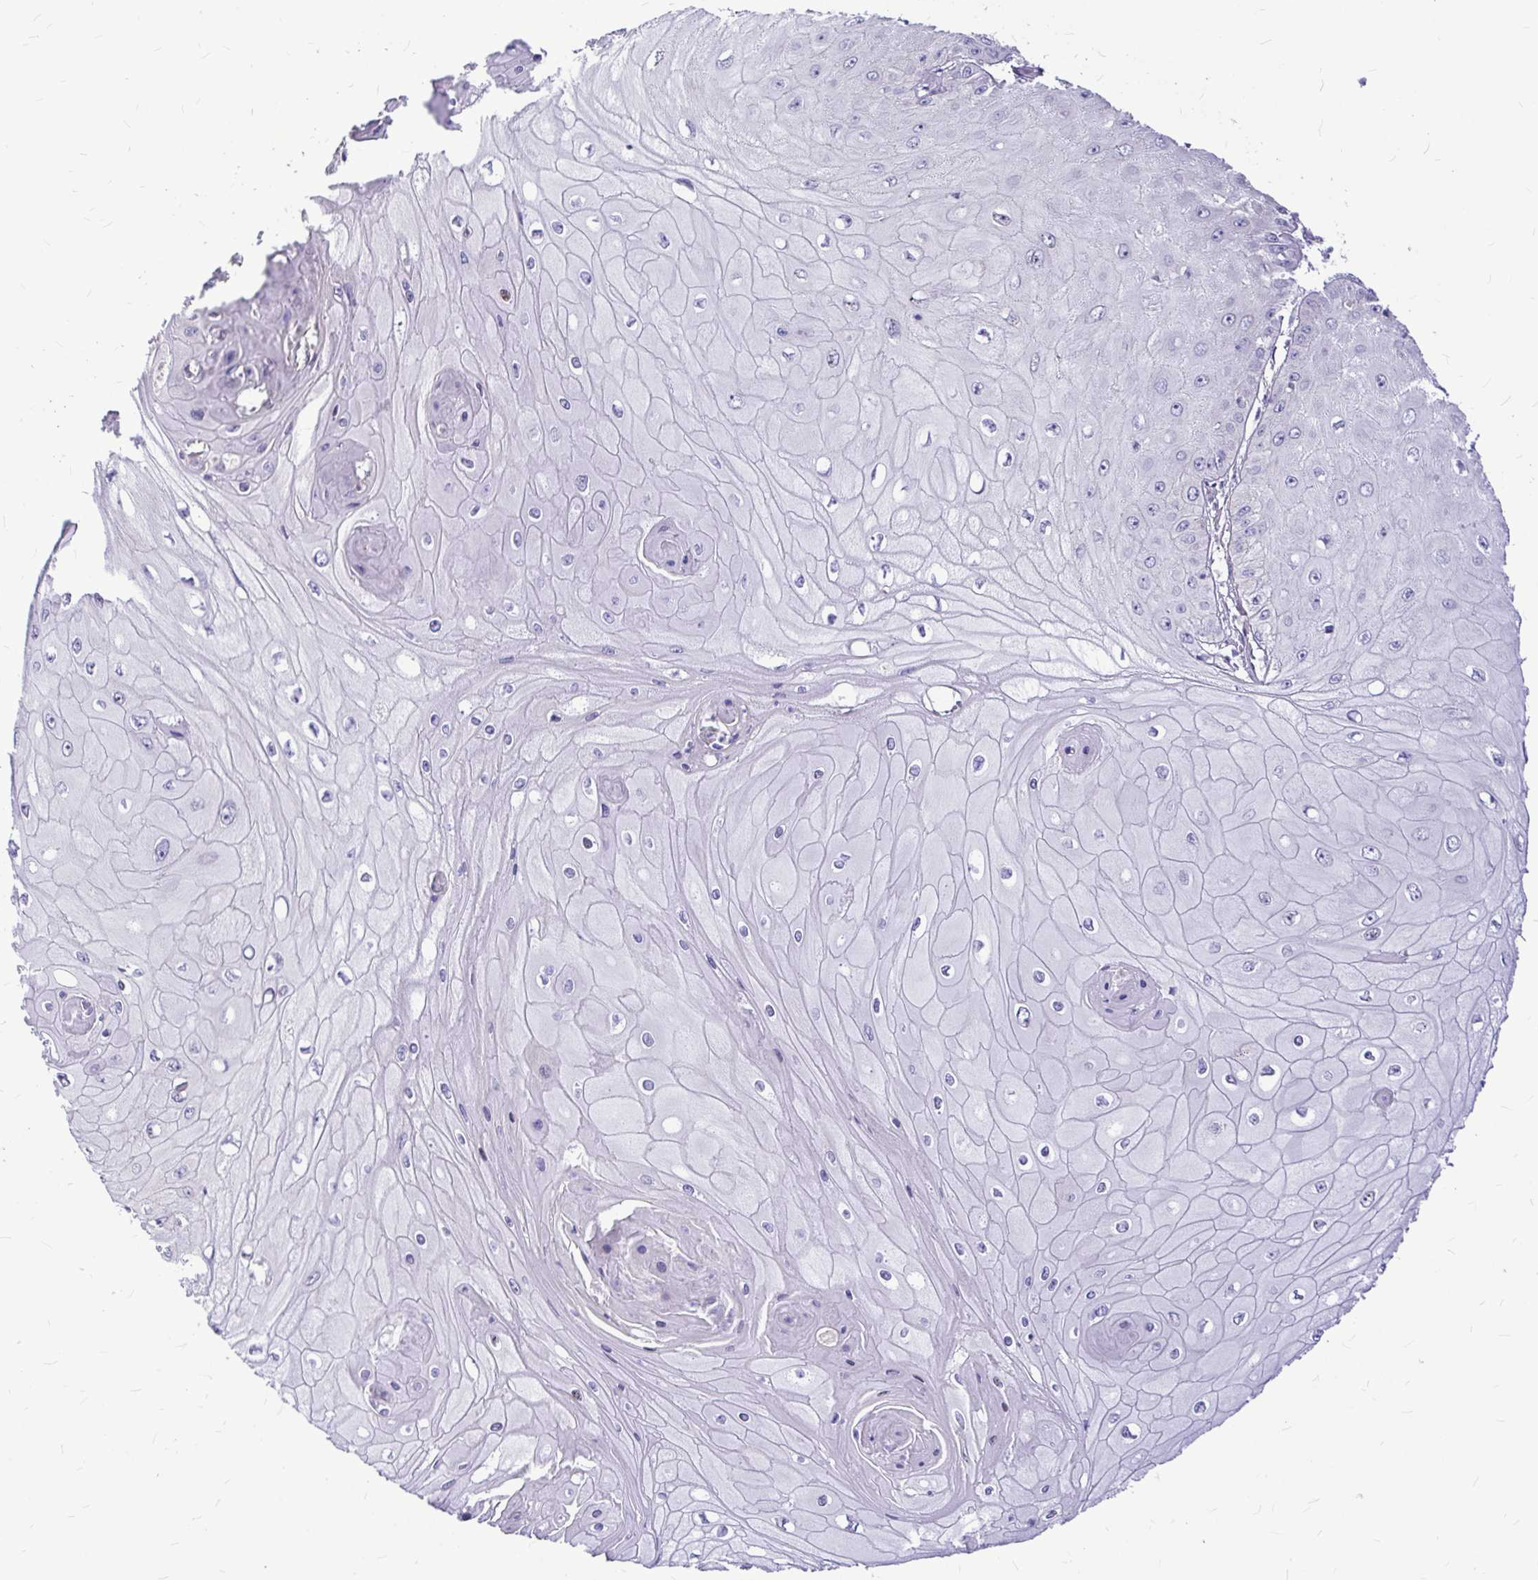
{"staining": {"intensity": "negative", "quantity": "none", "location": "none"}, "tissue": "skin cancer", "cell_type": "Tumor cells", "image_type": "cancer", "snomed": [{"axis": "morphology", "description": "Squamous cell carcinoma, NOS"}, {"axis": "topography", "description": "Skin"}], "caption": "Tumor cells are negative for brown protein staining in skin cancer. The staining is performed using DAB brown chromogen with nuclei counter-stained in using hematoxylin.", "gene": "GABBR2", "patient": {"sex": "male", "age": 70}}